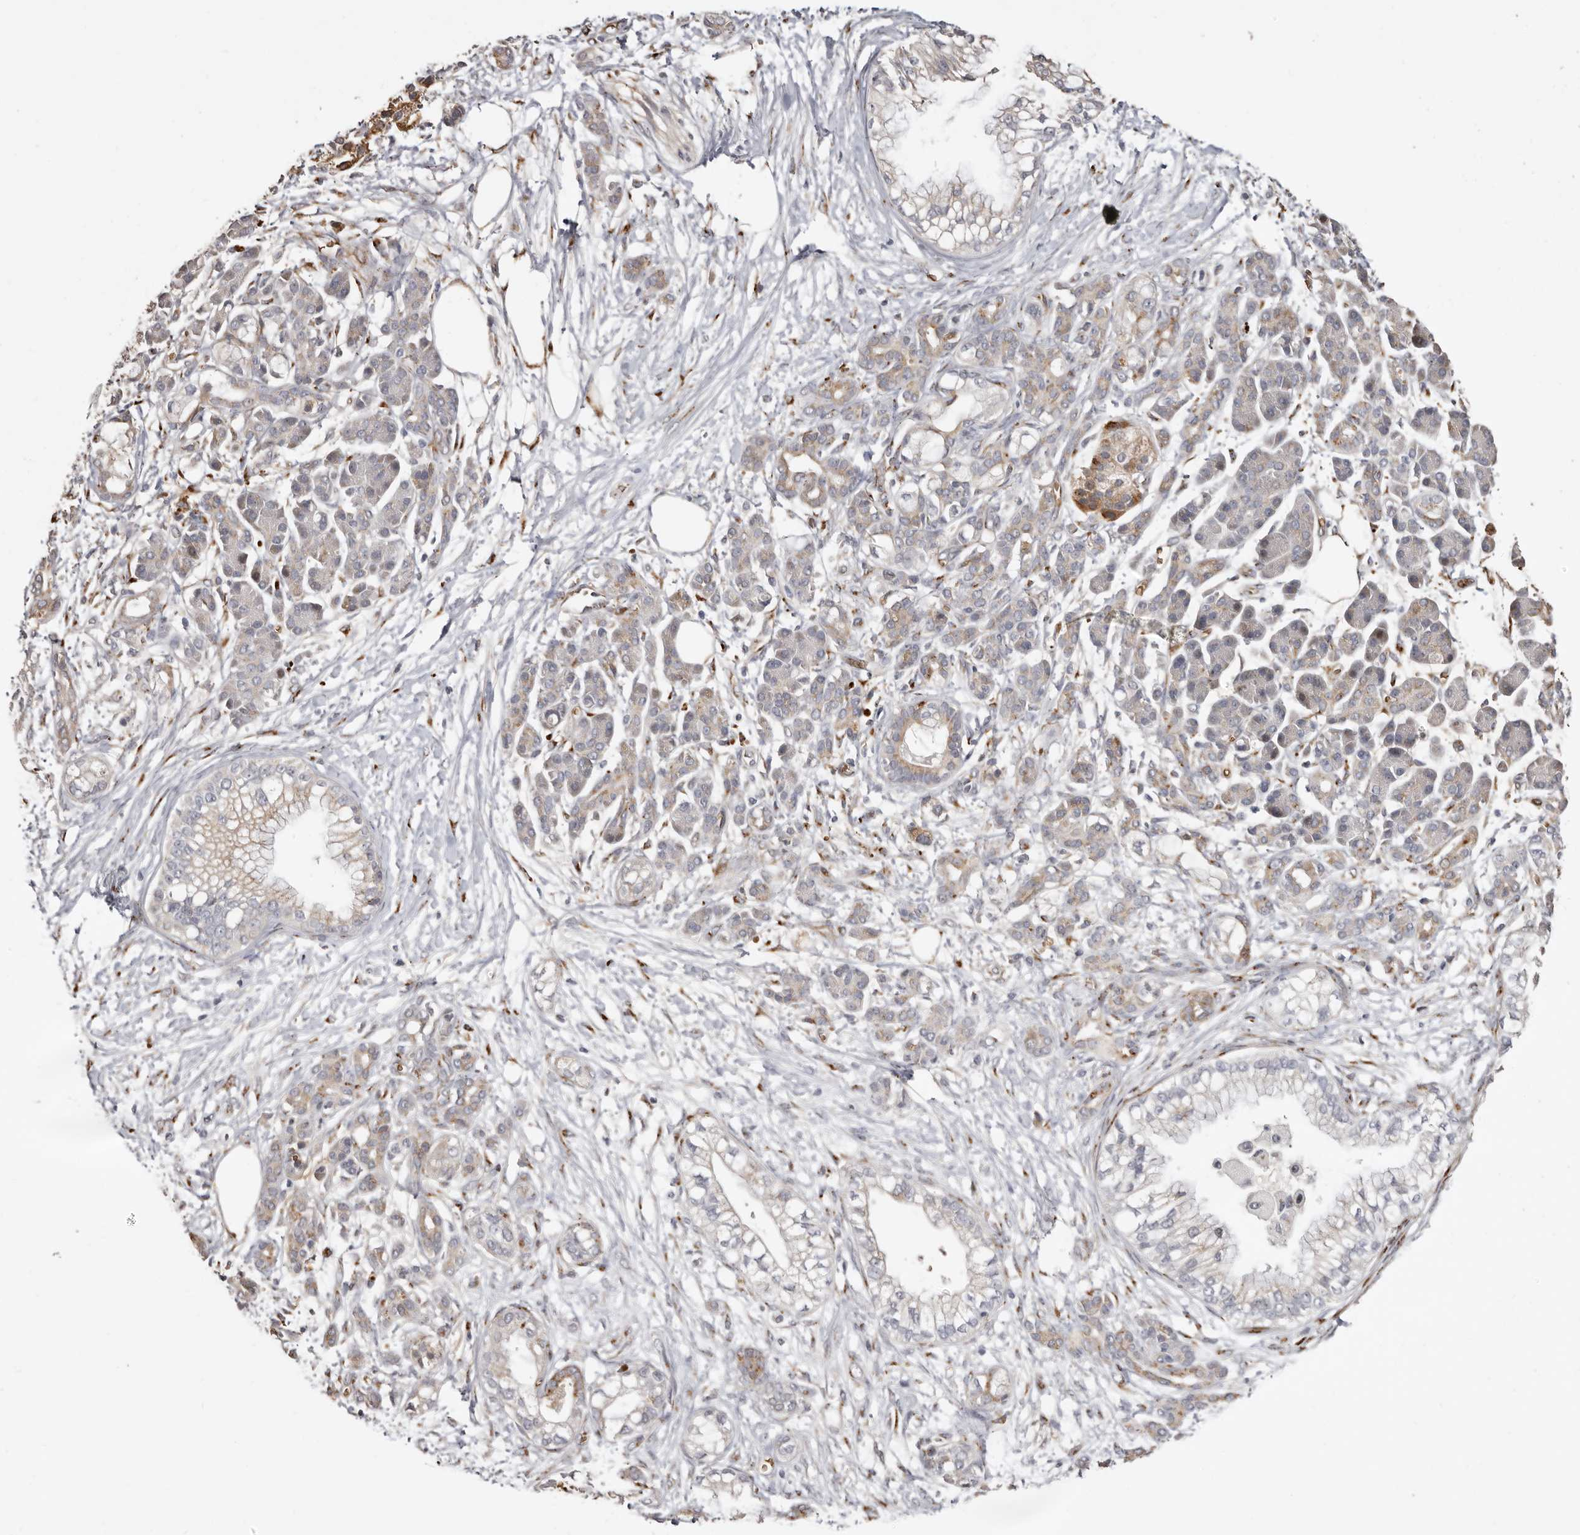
{"staining": {"intensity": "weak", "quantity": "25%-75%", "location": "cytoplasmic/membranous"}, "tissue": "pancreatic cancer", "cell_type": "Tumor cells", "image_type": "cancer", "snomed": [{"axis": "morphology", "description": "Adenocarcinoma, NOS"}, {"axis": "topography", "description": "Pancreas"}], "caption": "Protein staining of pancreatic cancer tissue shows weak cytoplasmic/membranous positivity in about 25%-75% of tumor cells.", "gene": "ENTREP1", "patient": {"sex": "male", "age": 68}}